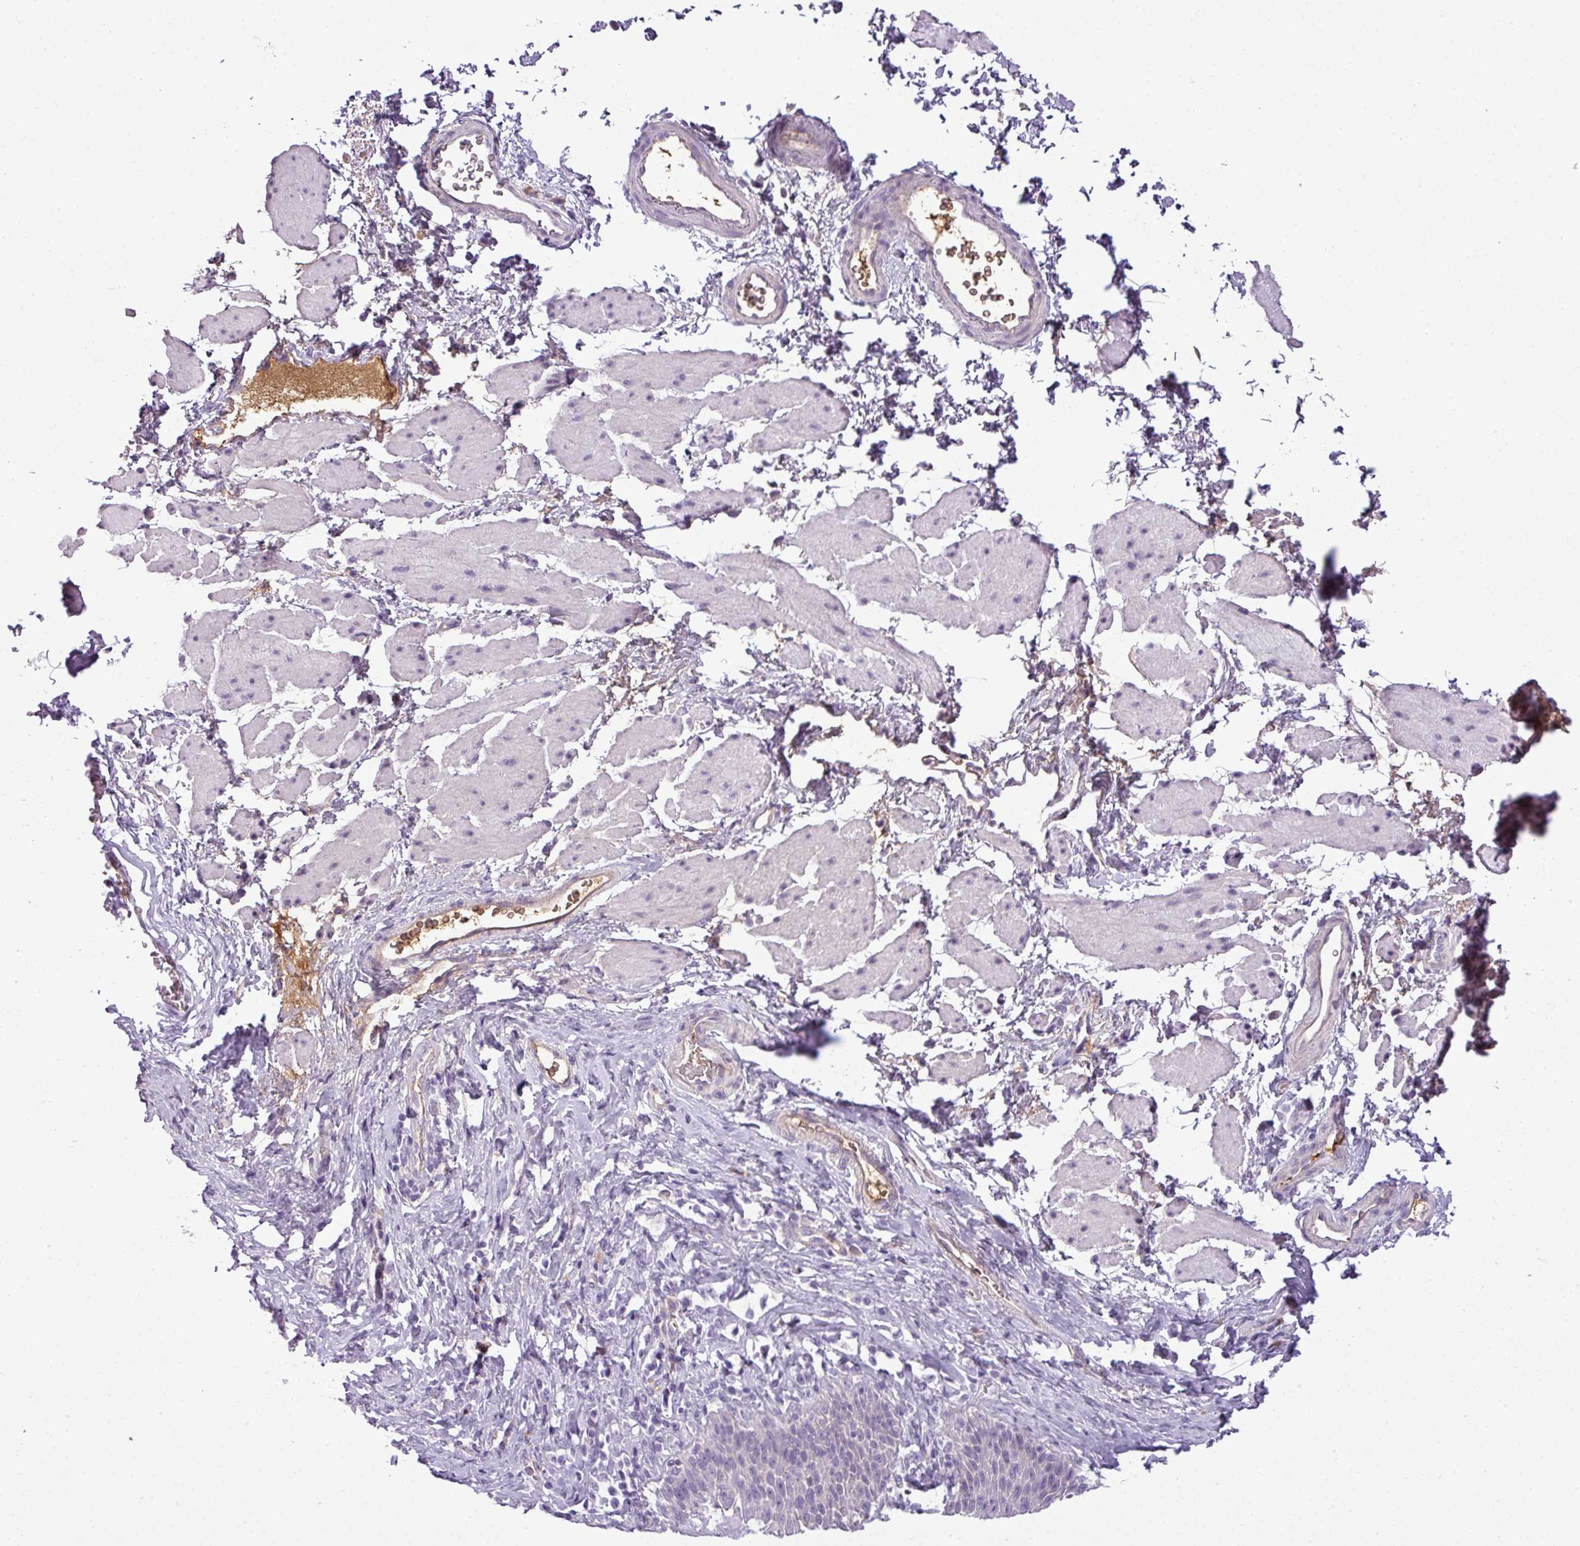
{"staining": {"intensity": "weak", "quantity": "<25%", "location": "nuclear"}, "tissue": "esophagus", "cell_type": "Squamous epithelial cells", "image_type": "normal", "snomed": [{"axis": "morphology", "description": "Normal tissue, NOS"}, {"axis": "topography", "description": "Esophagus"}], "caption": "Esophagus stained for a protein using immunohistochemistry (IHC) demonstrates no positivity squamous epithelial cells.", "gene": "C4A", "patient": {"sex": "female", "age": 61}}